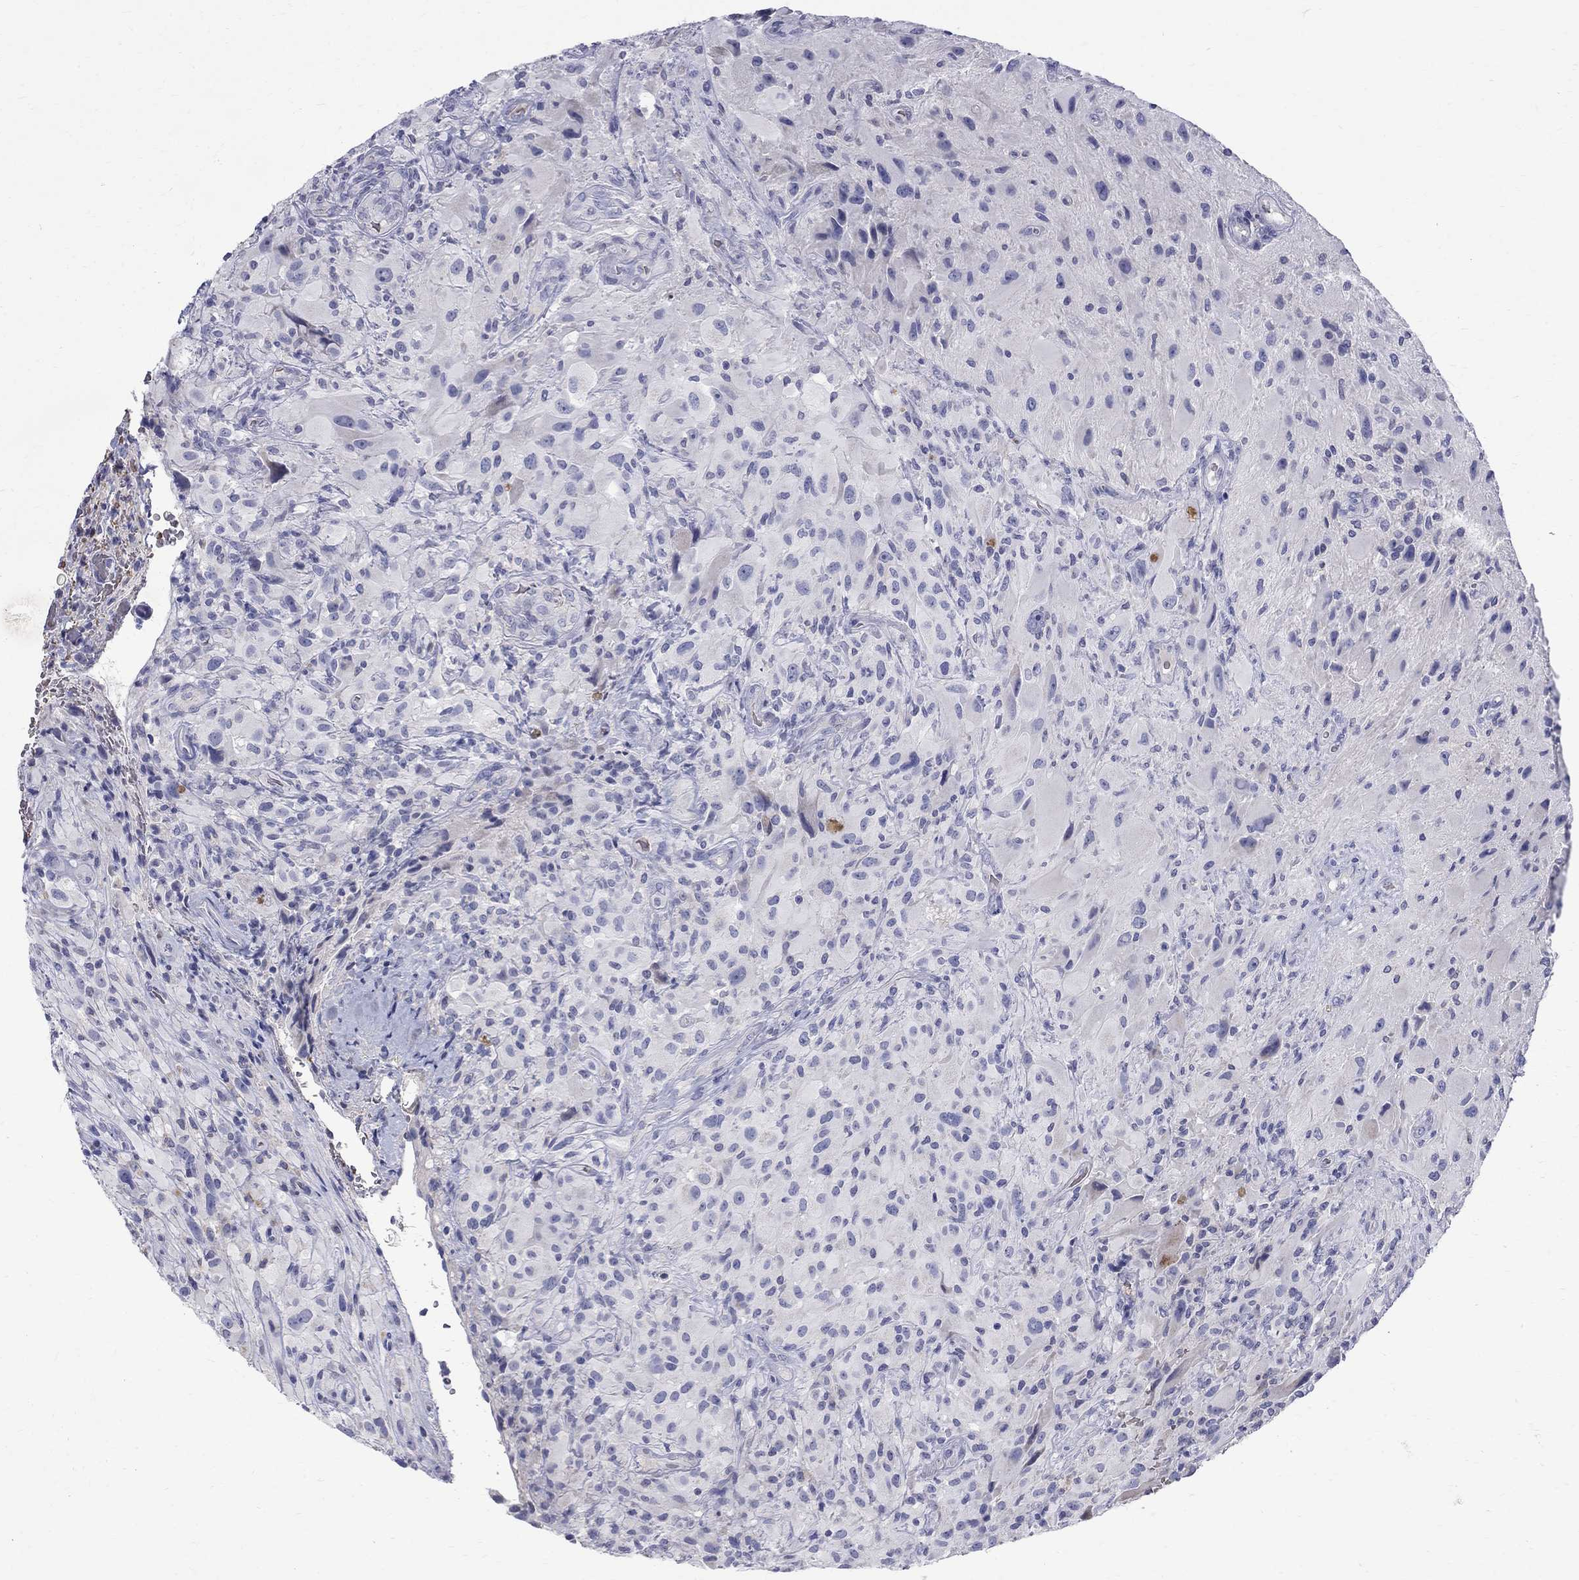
{"staining": {"intensity": "negative", "quantity": "none", "location": "none"}, "tissue": "glioma", "cell_type": "Tumor cells", "image_type": "cancer", "snomed": [{"axis": "morphology", "description": "Glioma, malignant, High grade"}, {"axis": "topography", "description": "Cerebral cortex"}], "caption": "IHC of glioma displays no staining in tumor cells.", "gene": "AGER", "patient": {"sex": "male", "age": 35}}